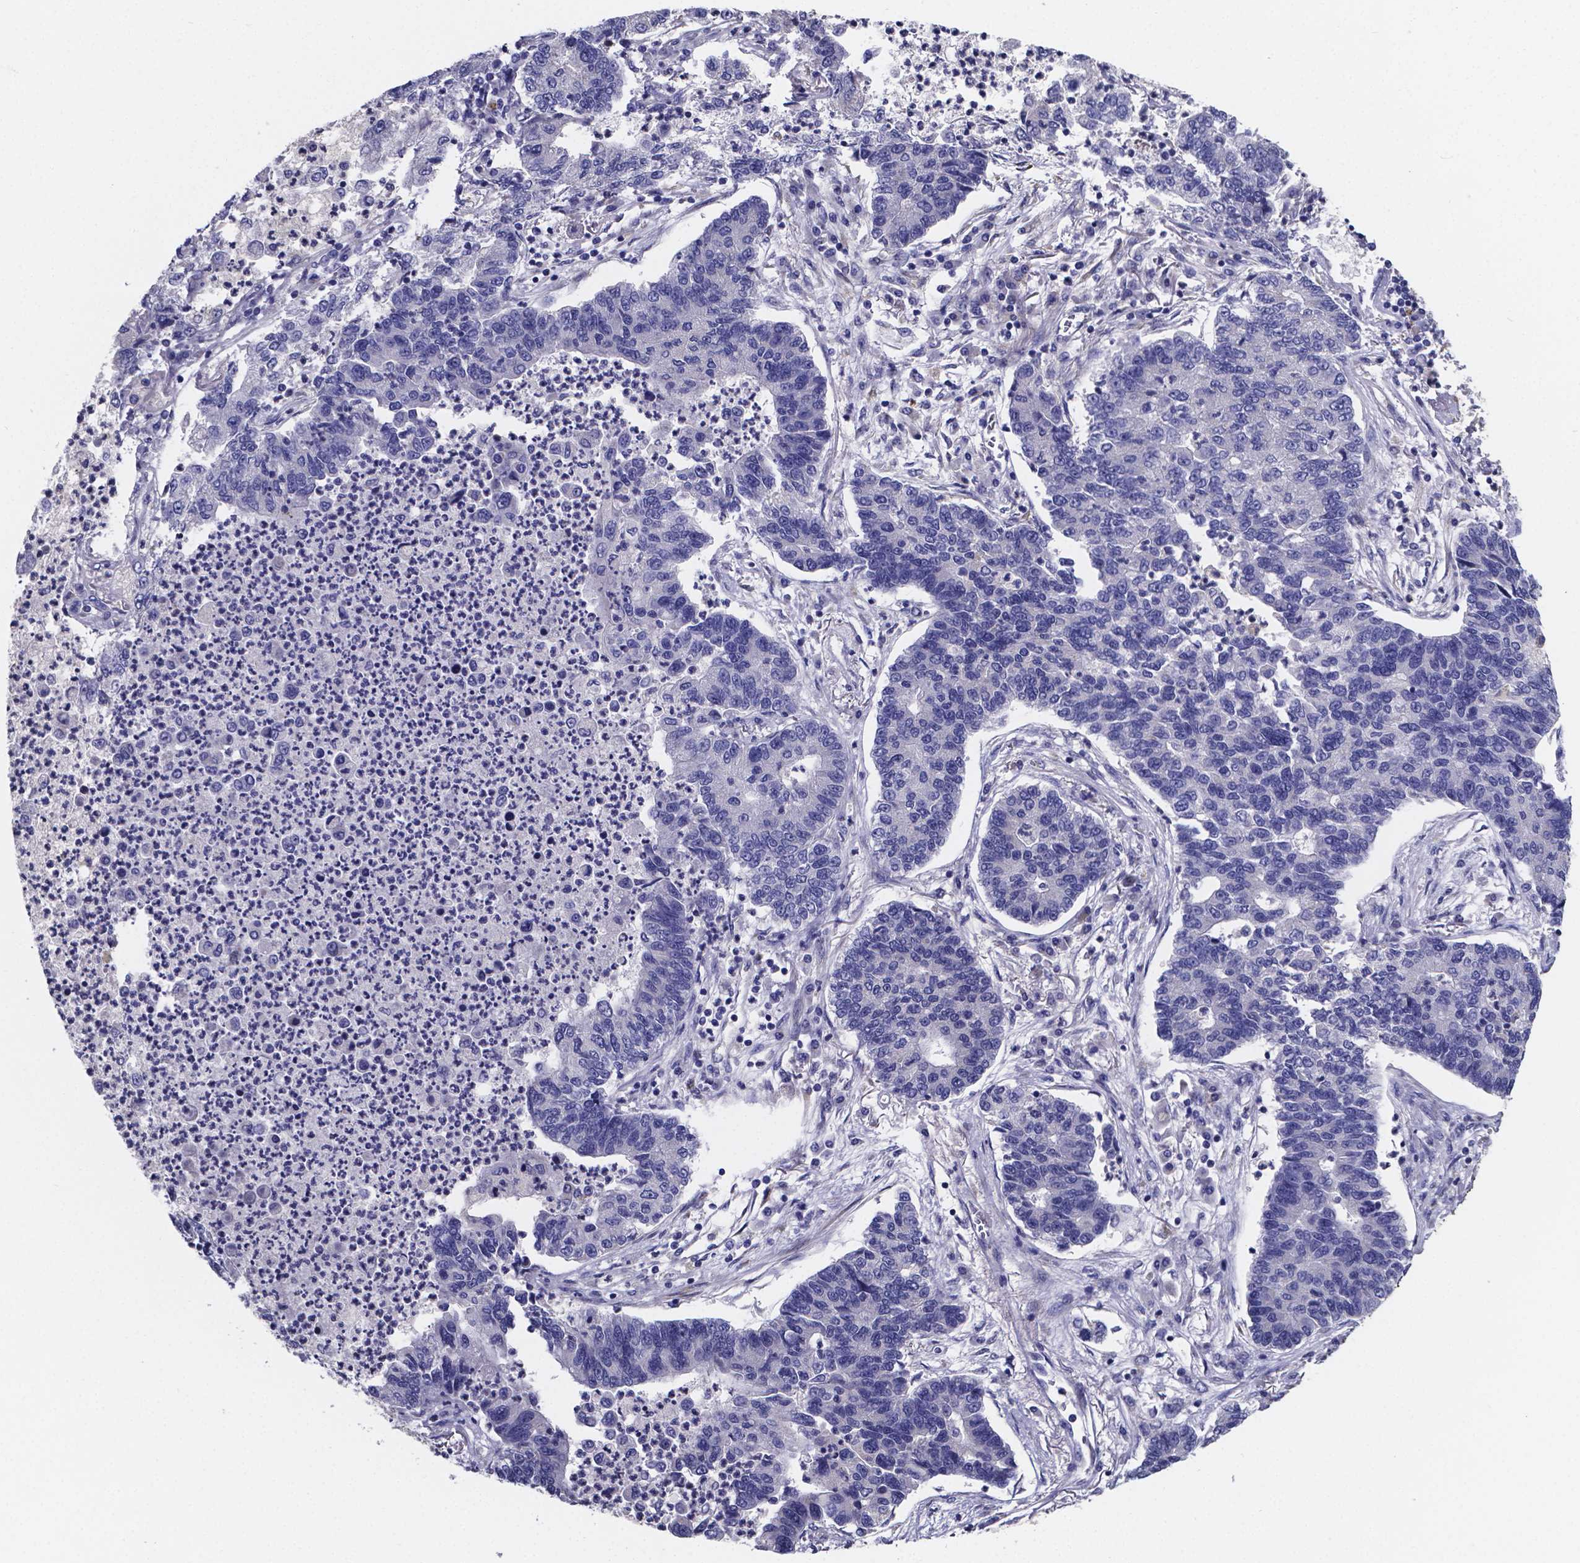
{"staining": {"intensity": "negative", "quantity": "none", "location": "none"}, "tissue": "lung cancer", "cell_type": "Tumor cells", "image_type": "cancer", "snomed": [{"axis": "morphology", "description": "Adenocarcinoma, NOS"}, {"axis": "topography", "description": "Lung"}], "caption": "An image of lung cancer stained for a protein displays no brown staining in tumor cells.", "gene": "SFRP4", "patient": {"sex": "female", "age": 57}}